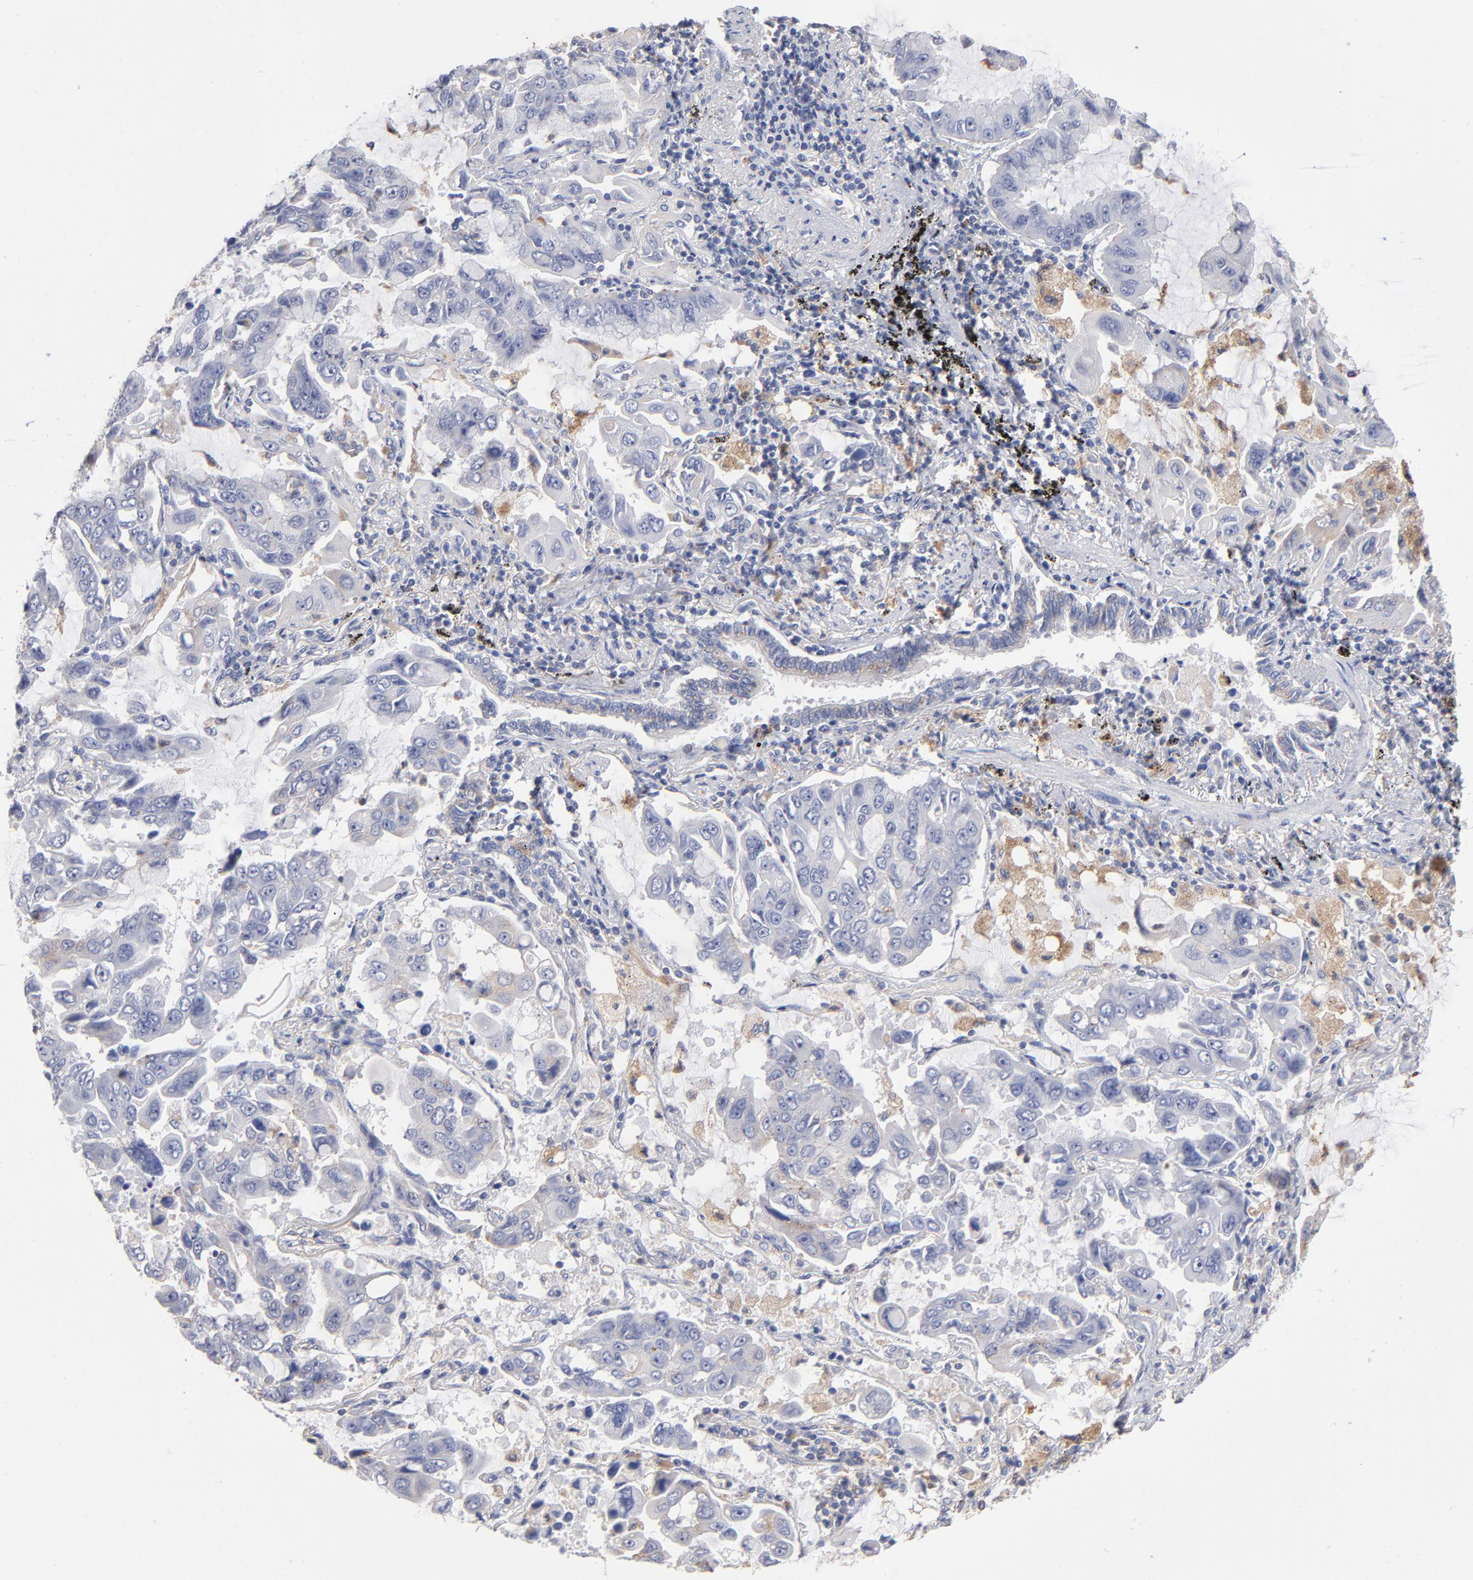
{"staining": {"intensity": "negative", "quantity": "none", "location": "none"}, "tissue": "lung cancer", "cell_type": "Tumor cells", "image_type": "cancer", "snomed": [{"axis": "morphology", "description": "Adenocarcinoma, NOS"}, {"axis": "topography", "description": "Lung"}], "caption": "A high-resolution photomicrograph shows immunohistochemistry staining of lung cancer, which reveals no significant positivity in tumor cells.", "gene": "RRAGB", "patient": {"sex": "male", "age": 64}}